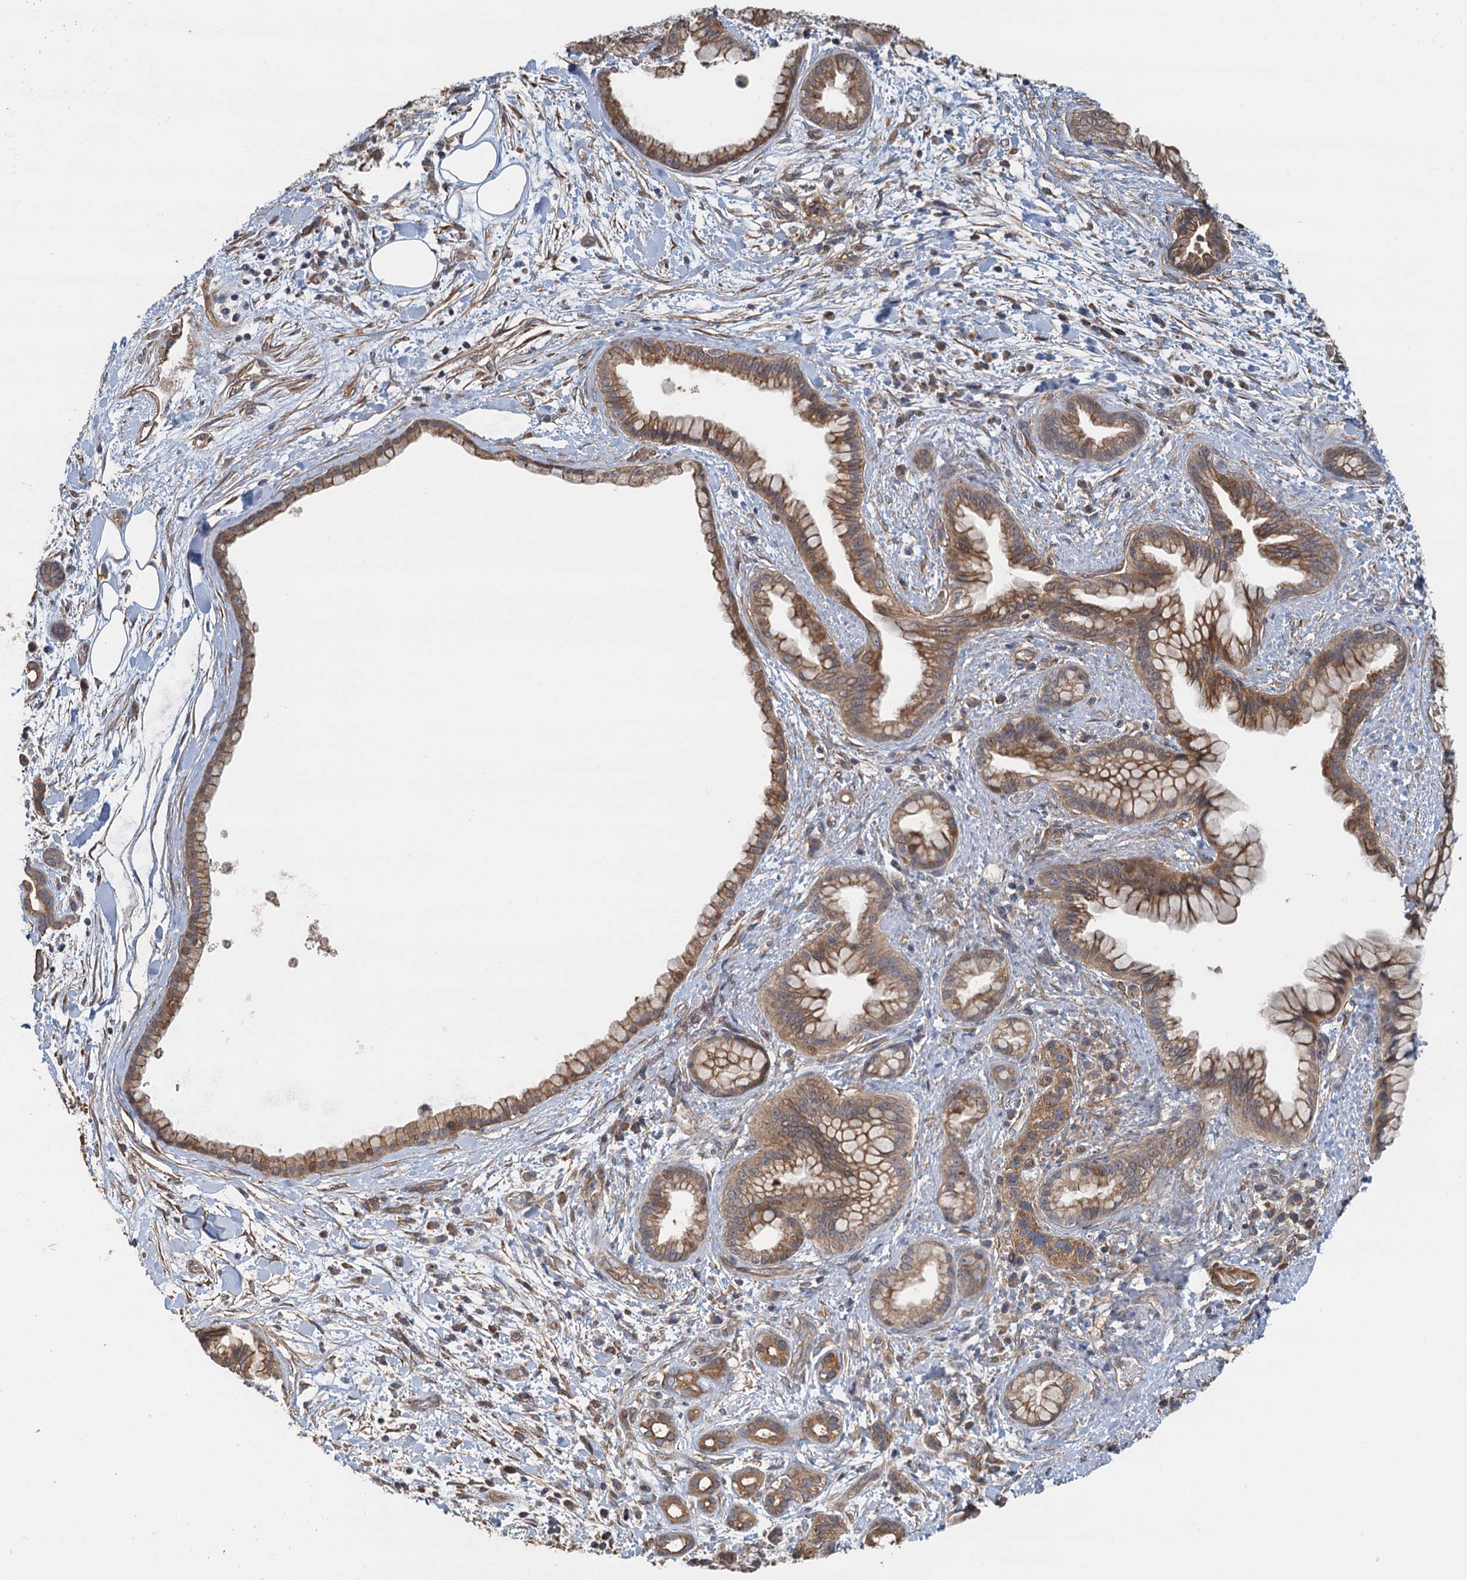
{"staining": {"intensity": "moderate", "quantity": ">75%", "location": "cytoplasmic/membranous"}, "tissue": "pancreatic cancer", "cell_type": "Tumor cells", "image_type": "cancer", "snomed": [{"axis": "morphology", "description": "Adenocarcinoma, NOS"}, {"axis": "topography", "description": "Pancreas"}], "caption": "An immunohistochemistry photomicrograph of neoplastic tissue is shown. Protein staining in brown highlights moderate cytoplasmic/membranous positivity in pancreatic adenocarcinoma within tumor cells.", "gene": "MEAK7", "patient": {"sex": "female", "age": 78}}